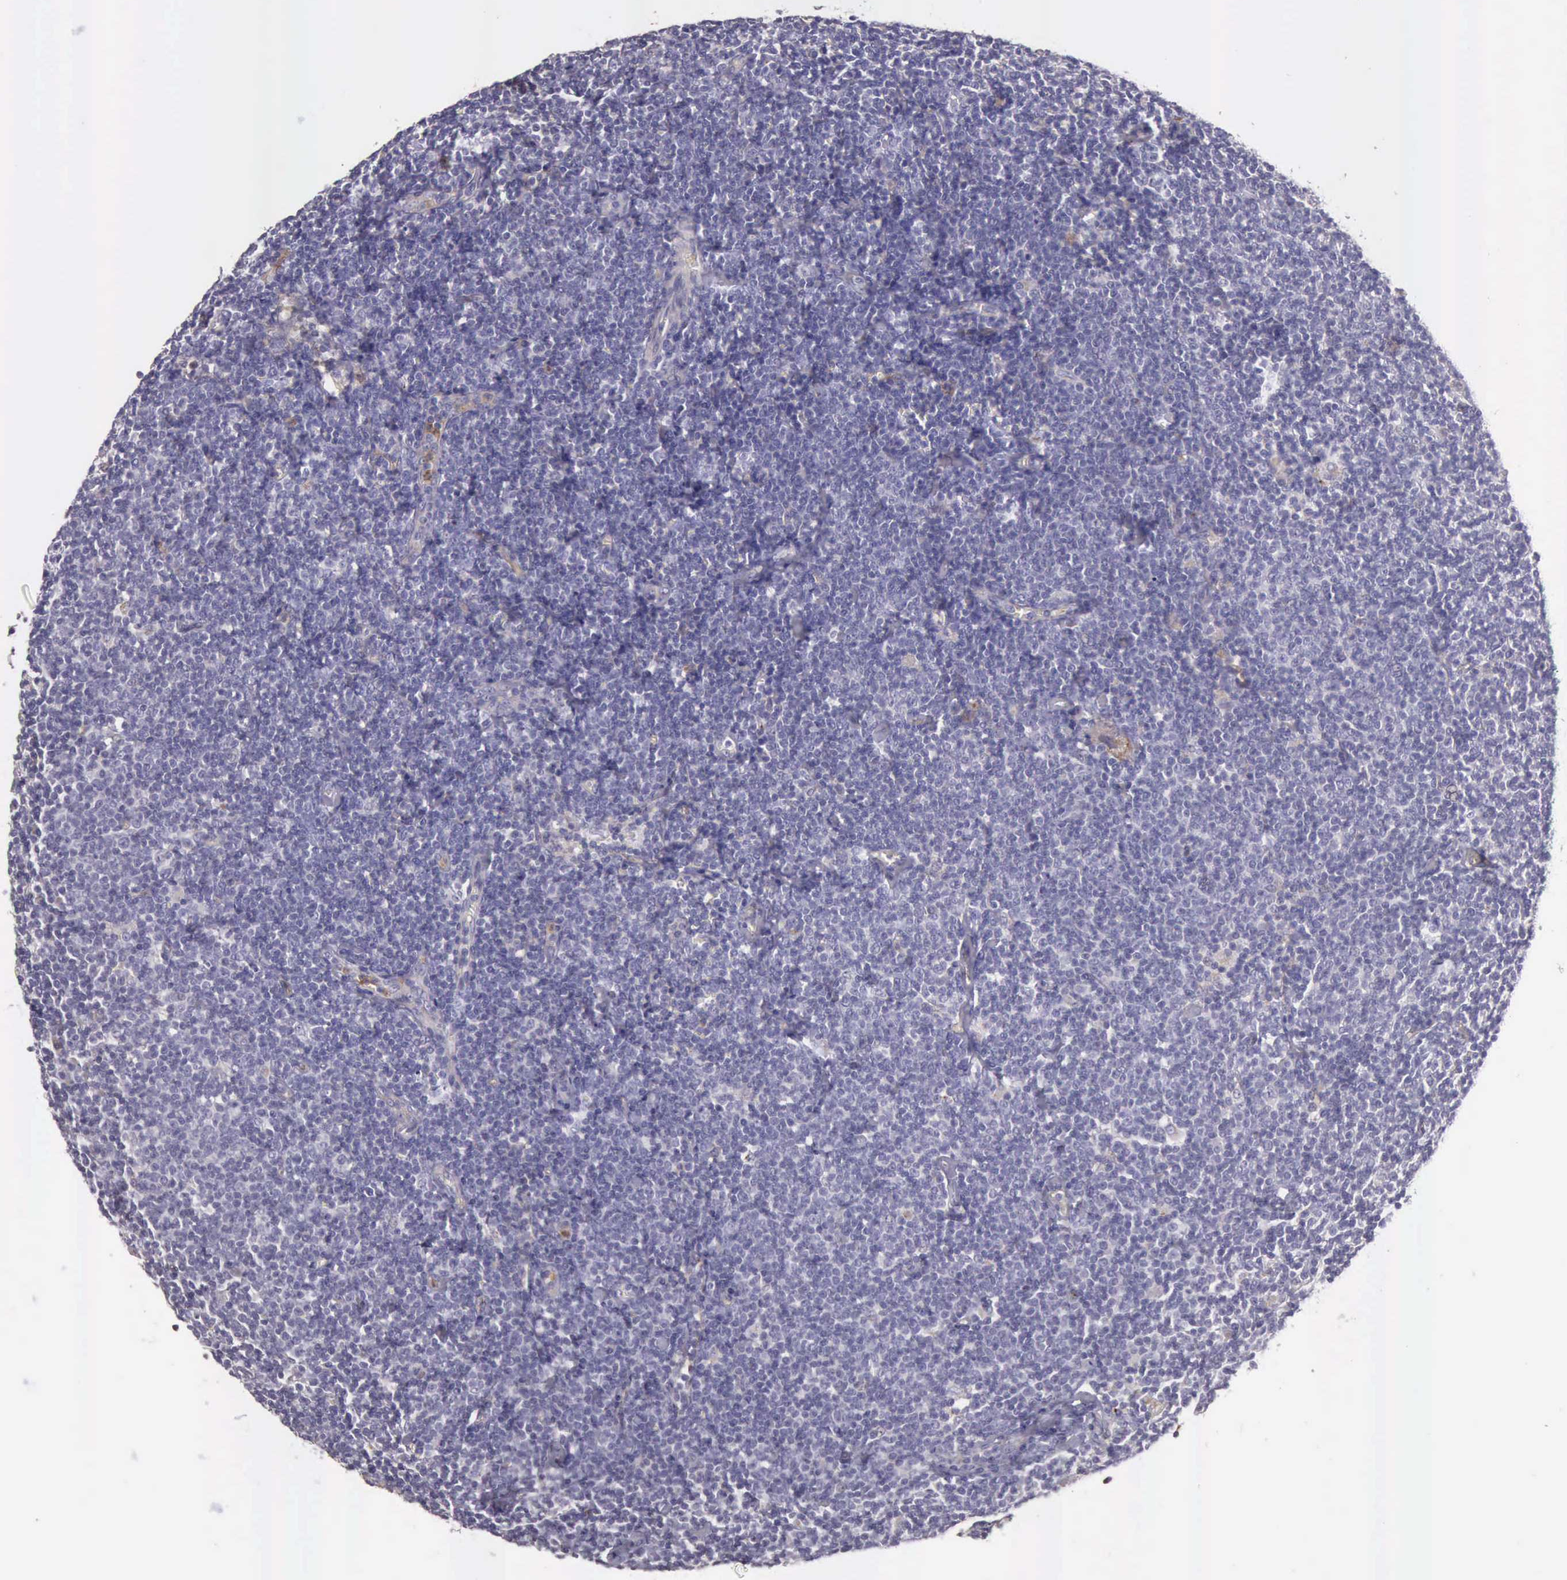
{"staining": {"intensity": "negative", "quantity": "none", "location": "none"}, "tissue": "lymphoma", "cell_type": "Tumor cells", "image_type": "cancer", "snomed": [{"axis": "morphology", "description": "Malignant lymphoma, non-Hodgkin's type, Low grade"}, {"axis": "topography", "description": "Lymph node"}], "caption": "High magnification brightfield microscopy of lymphoma stained with DAB (brown) and counterstained with hematoxylin (blue): tumor cells show no significant expression.", "gene": "TCEANC", "patient": {"sex": "male", "age": 65}}